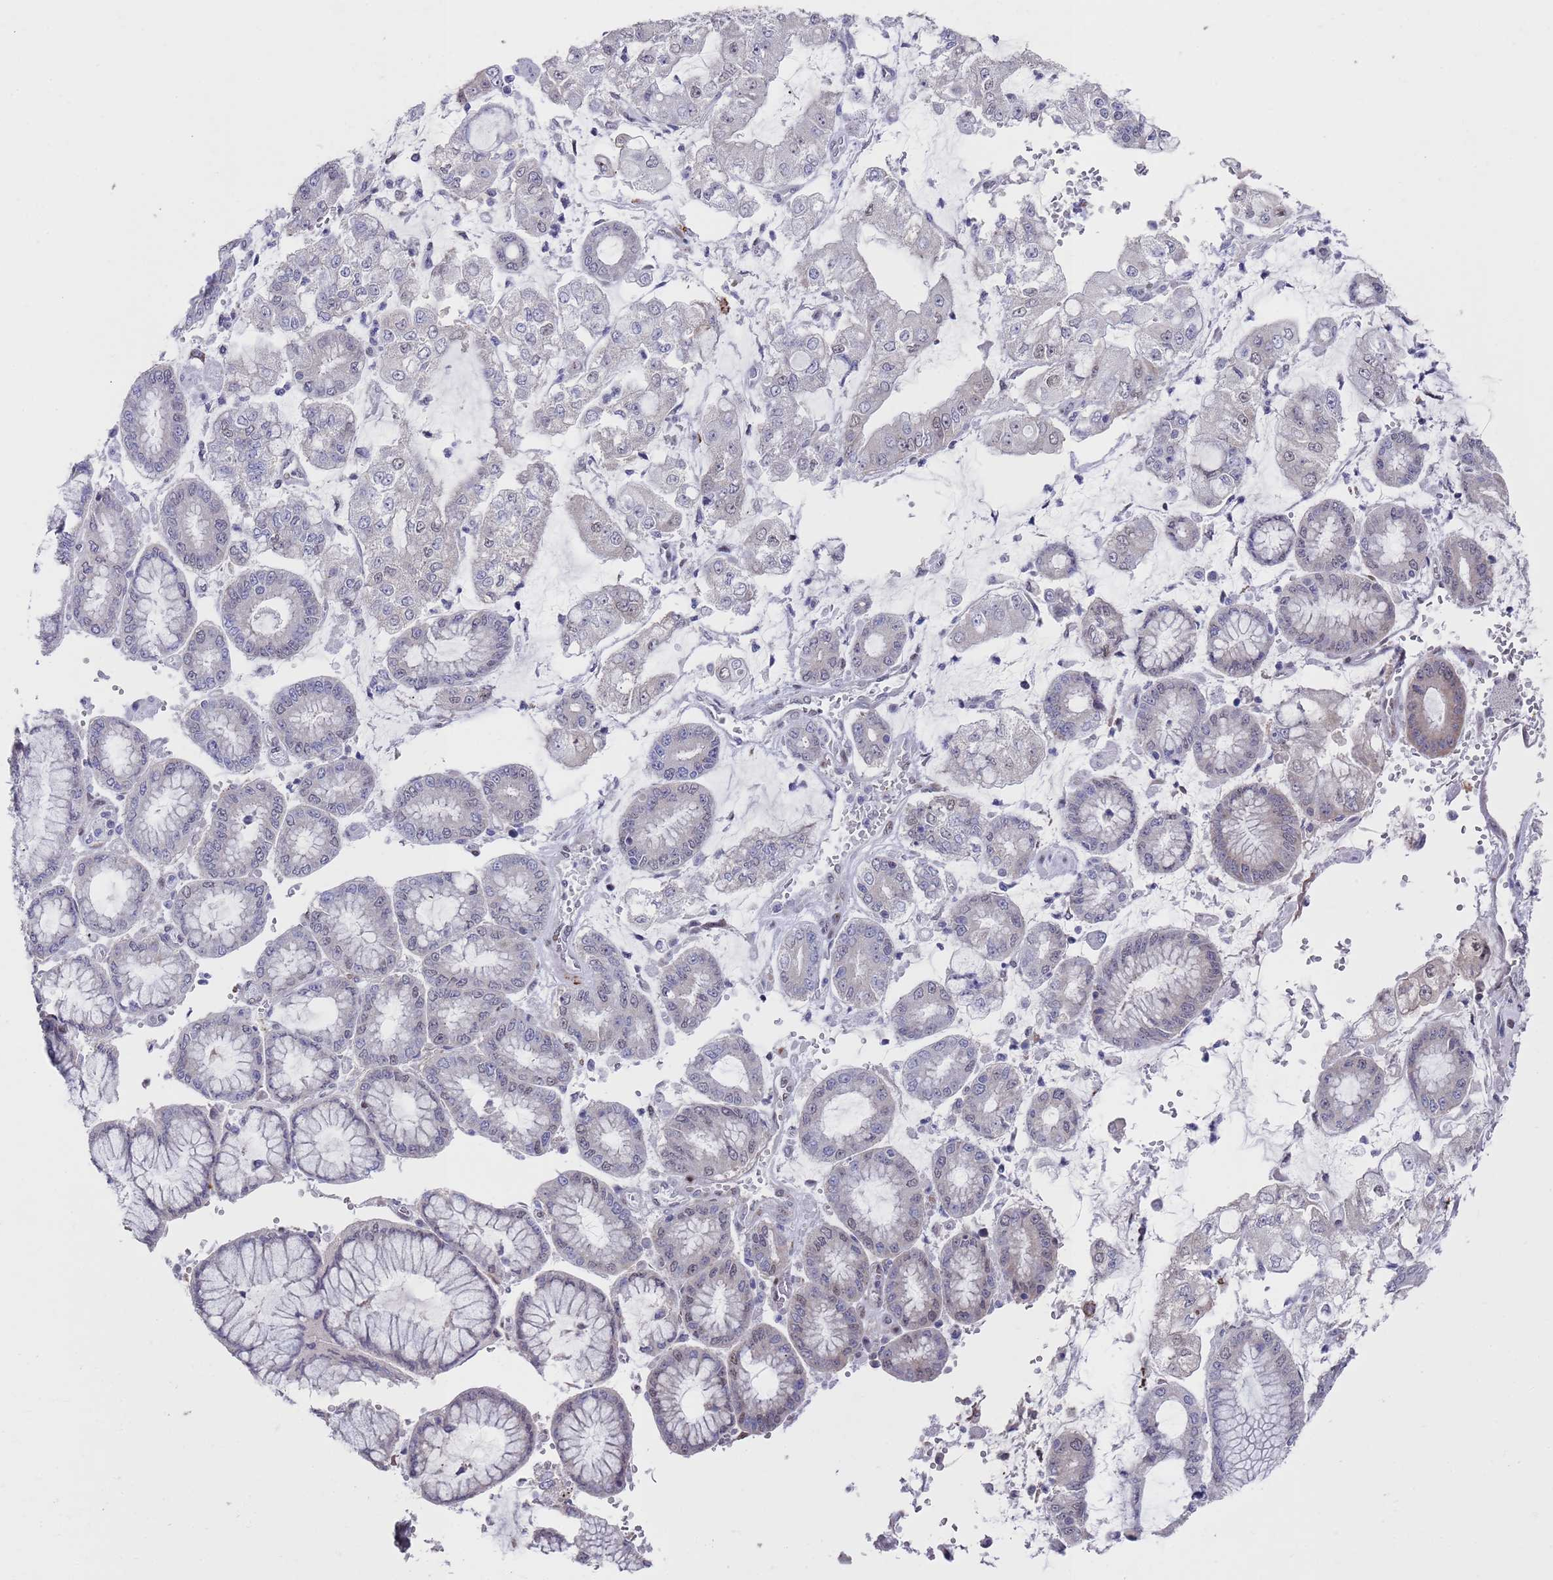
{"staining": {"intensity": "negative", "quantity": "none", "location": "none"}, "tissue": "stomach cancer", "cell_type": "Tumor cells", "image_type": "cancer", "snomed": [{"axis": "morphology", "description": "Adenocarcinoma, NOS"}, {"axis": "topography", "description": "Stomach"}], "caption": "Protein analysis of stomach cancer (adenocarcinoma) demonstrates no significant positivity in tumor cells. The staining is performed using DAB brown chromogen with nuclei counter-stained in using hematoxylin.", "gene": "COPS6", "patient": {"sex": "male", "age": 76}}